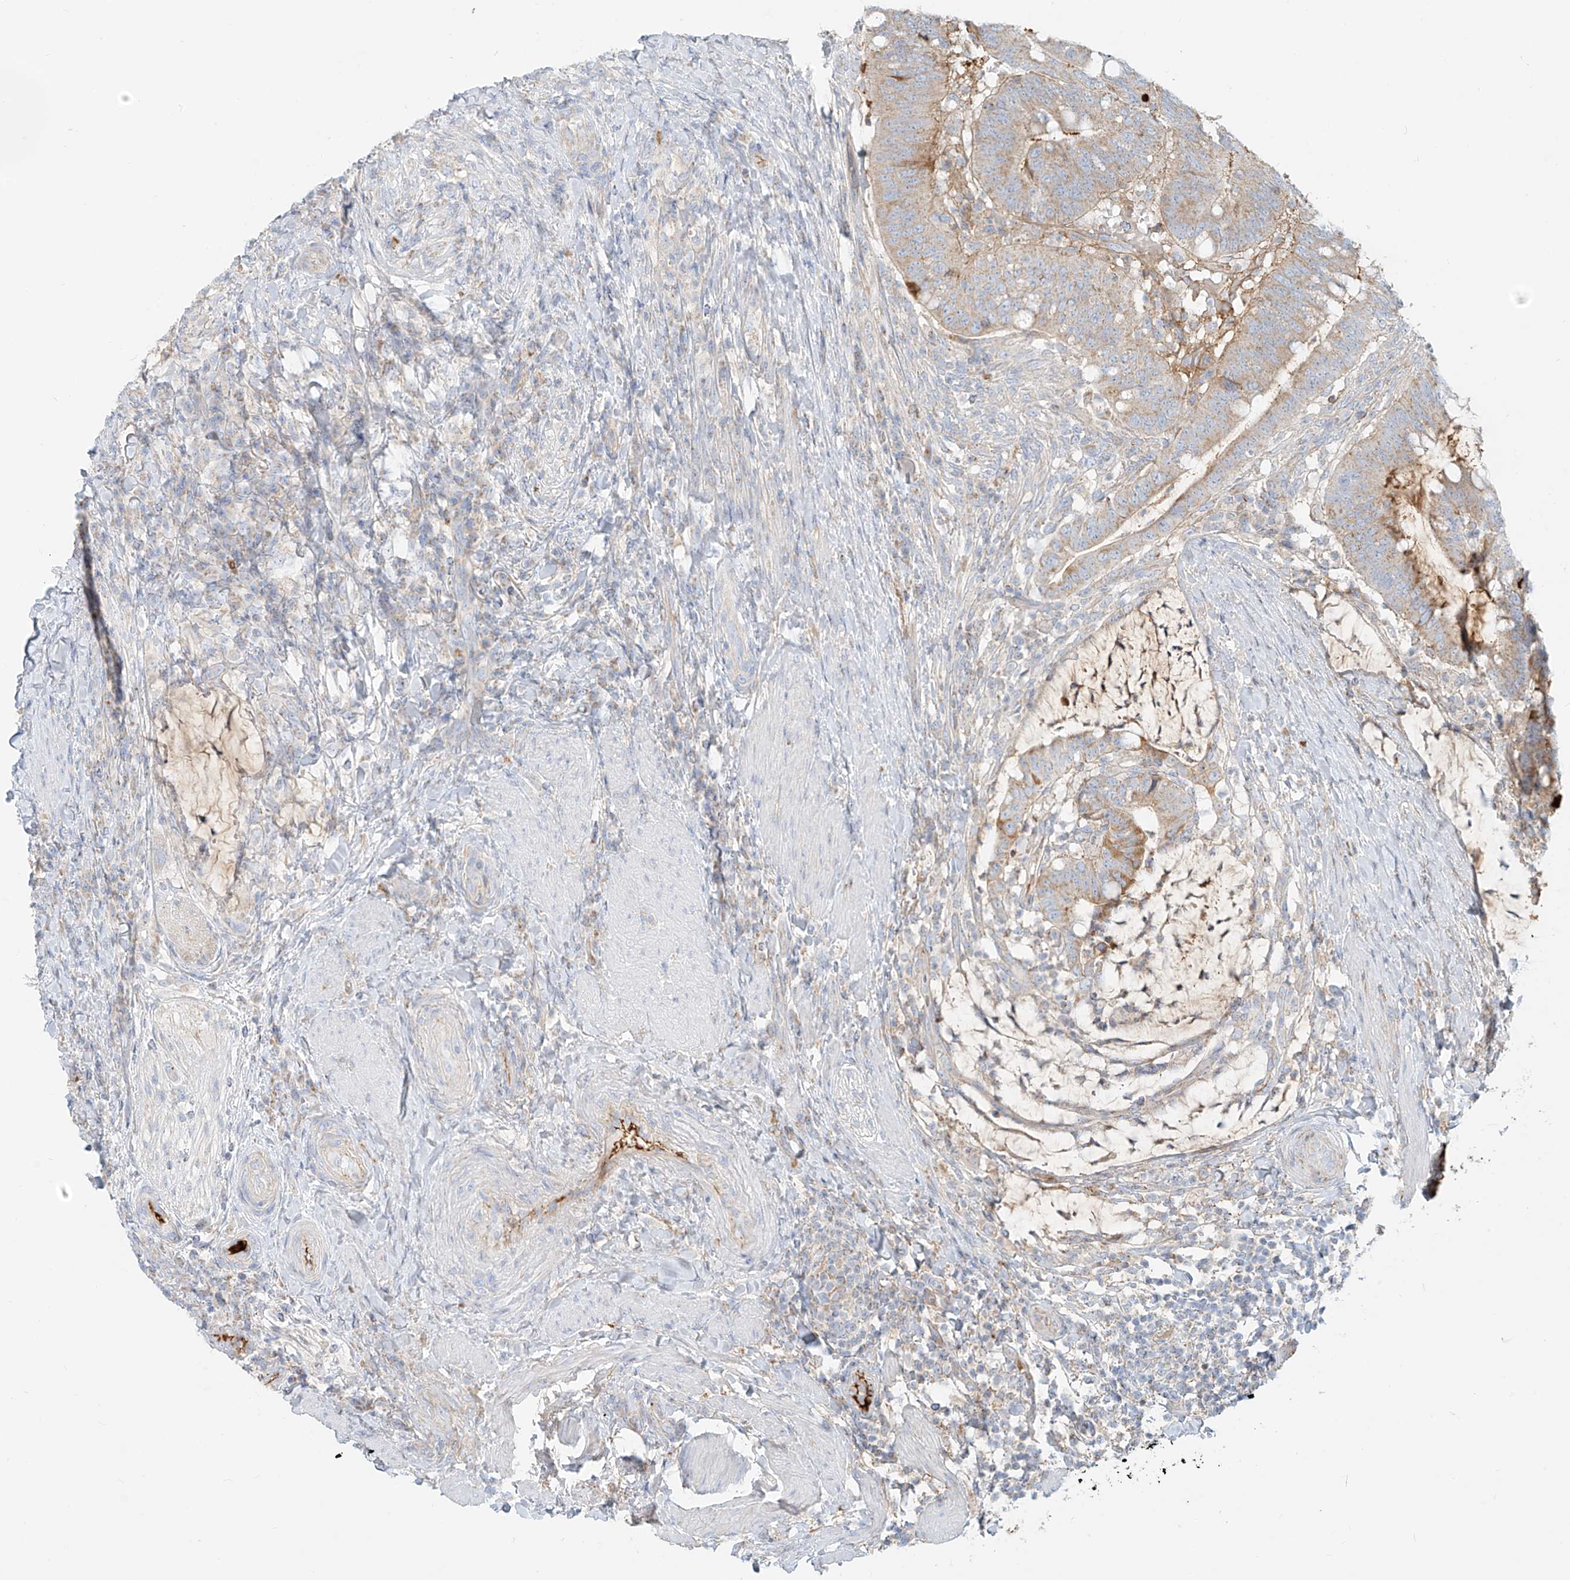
{"staining": {"intensity": "weak", "quantity": "25%-75%", "location": "cytoplasmic/membranous"}, "tissue": "colorectal cancer", "cell_type": "Tumor cells", "image_type": "cancer", "snomed": [{"axis": "morphology", "description": "Adenocarcinoma, NOS"}, {"axis": "topography", "description": "Colon"}], "caption": "IHC of colorectal cancer (adenocarcinoma) exhibits low levels of weak cytoplasmic/membranous staining in approximately 25%-75% of tumor cells.", "gene": "OCSTAMP", "patient": {"sex": "female", "age": 66}}